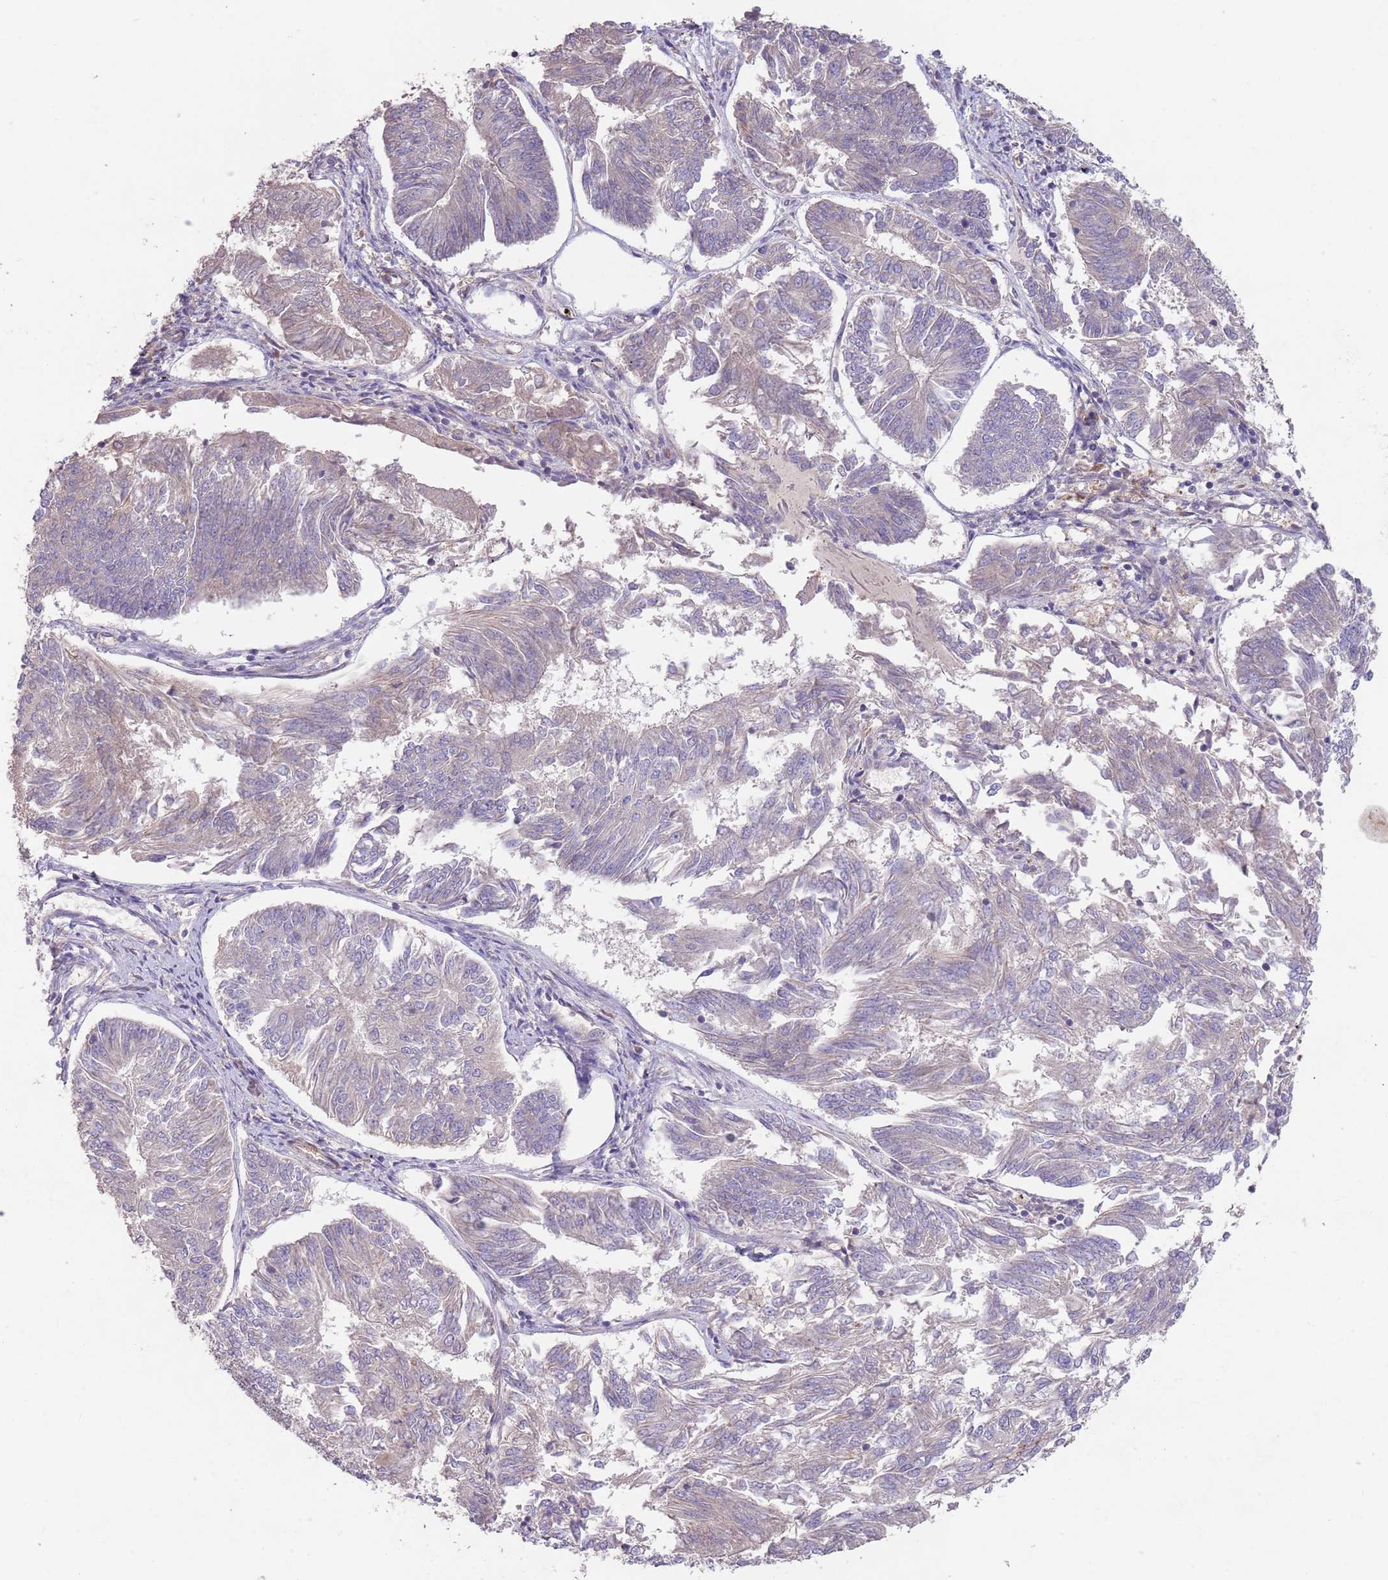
{"staining": {"intensity": "negative", "quantity": "none", "location": "none"}, "tissue": "endometrial cancer", "cell_type": "Tumor cells", "image_type": "cancer", "snomed": [{"axis": "morphology", "description": "Adenocarcinoma, NOS"}, {"axis": "topography", "description": "Endometrium"}], "caption": "Immunohistochemistry (IHC) histopathology image of endometrial adenocarcinoma stained for a protein (brown), which reveals no staining in tumor cells.", "gene": "MEI1", "patient": {"sex": "female", "age": 58}}